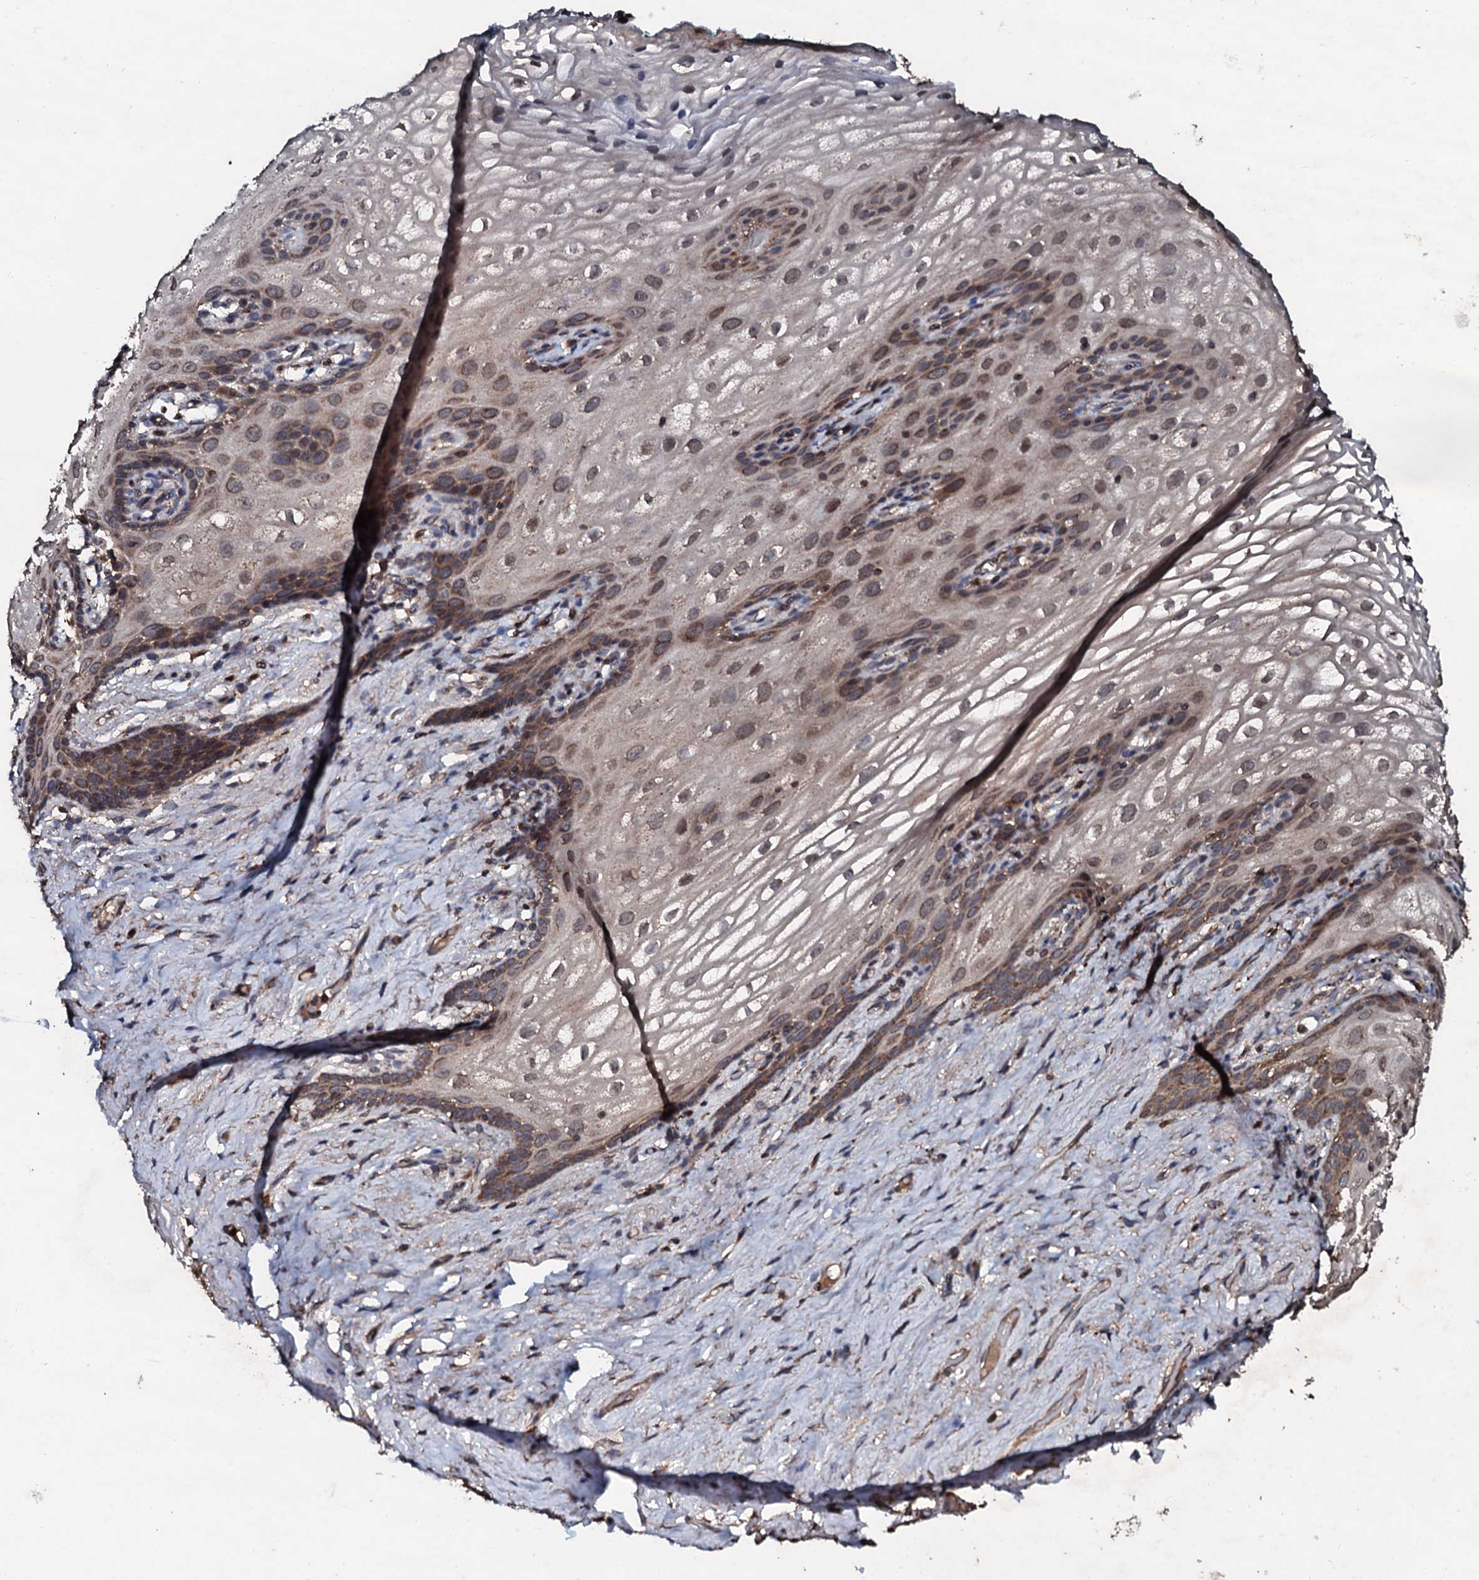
{"staining": {"intensity": "moderate", "quantity": ">75%", "location": "cytoplasmic/membranous"}, "tissue": "vagina", "cell_type": "Squamous epithelial cells", "image_type": "normal", "snomed": [{"axis": "morphology", "description": "Normal tissue, NOS"}, {"axis": "topography", "description": "Vagina"}, {"axis": "topography", "description": "Peripheral nerve tissue"}], "caption": "Immunohistochemical staining of benign human vagina displays >75% levels of moderate cytoplasmic/membranous protein positivity in about >75% of squamous epithelial cells.", "gene": "SDHAF2", "patient": {"sex": "female", "age": 71}}